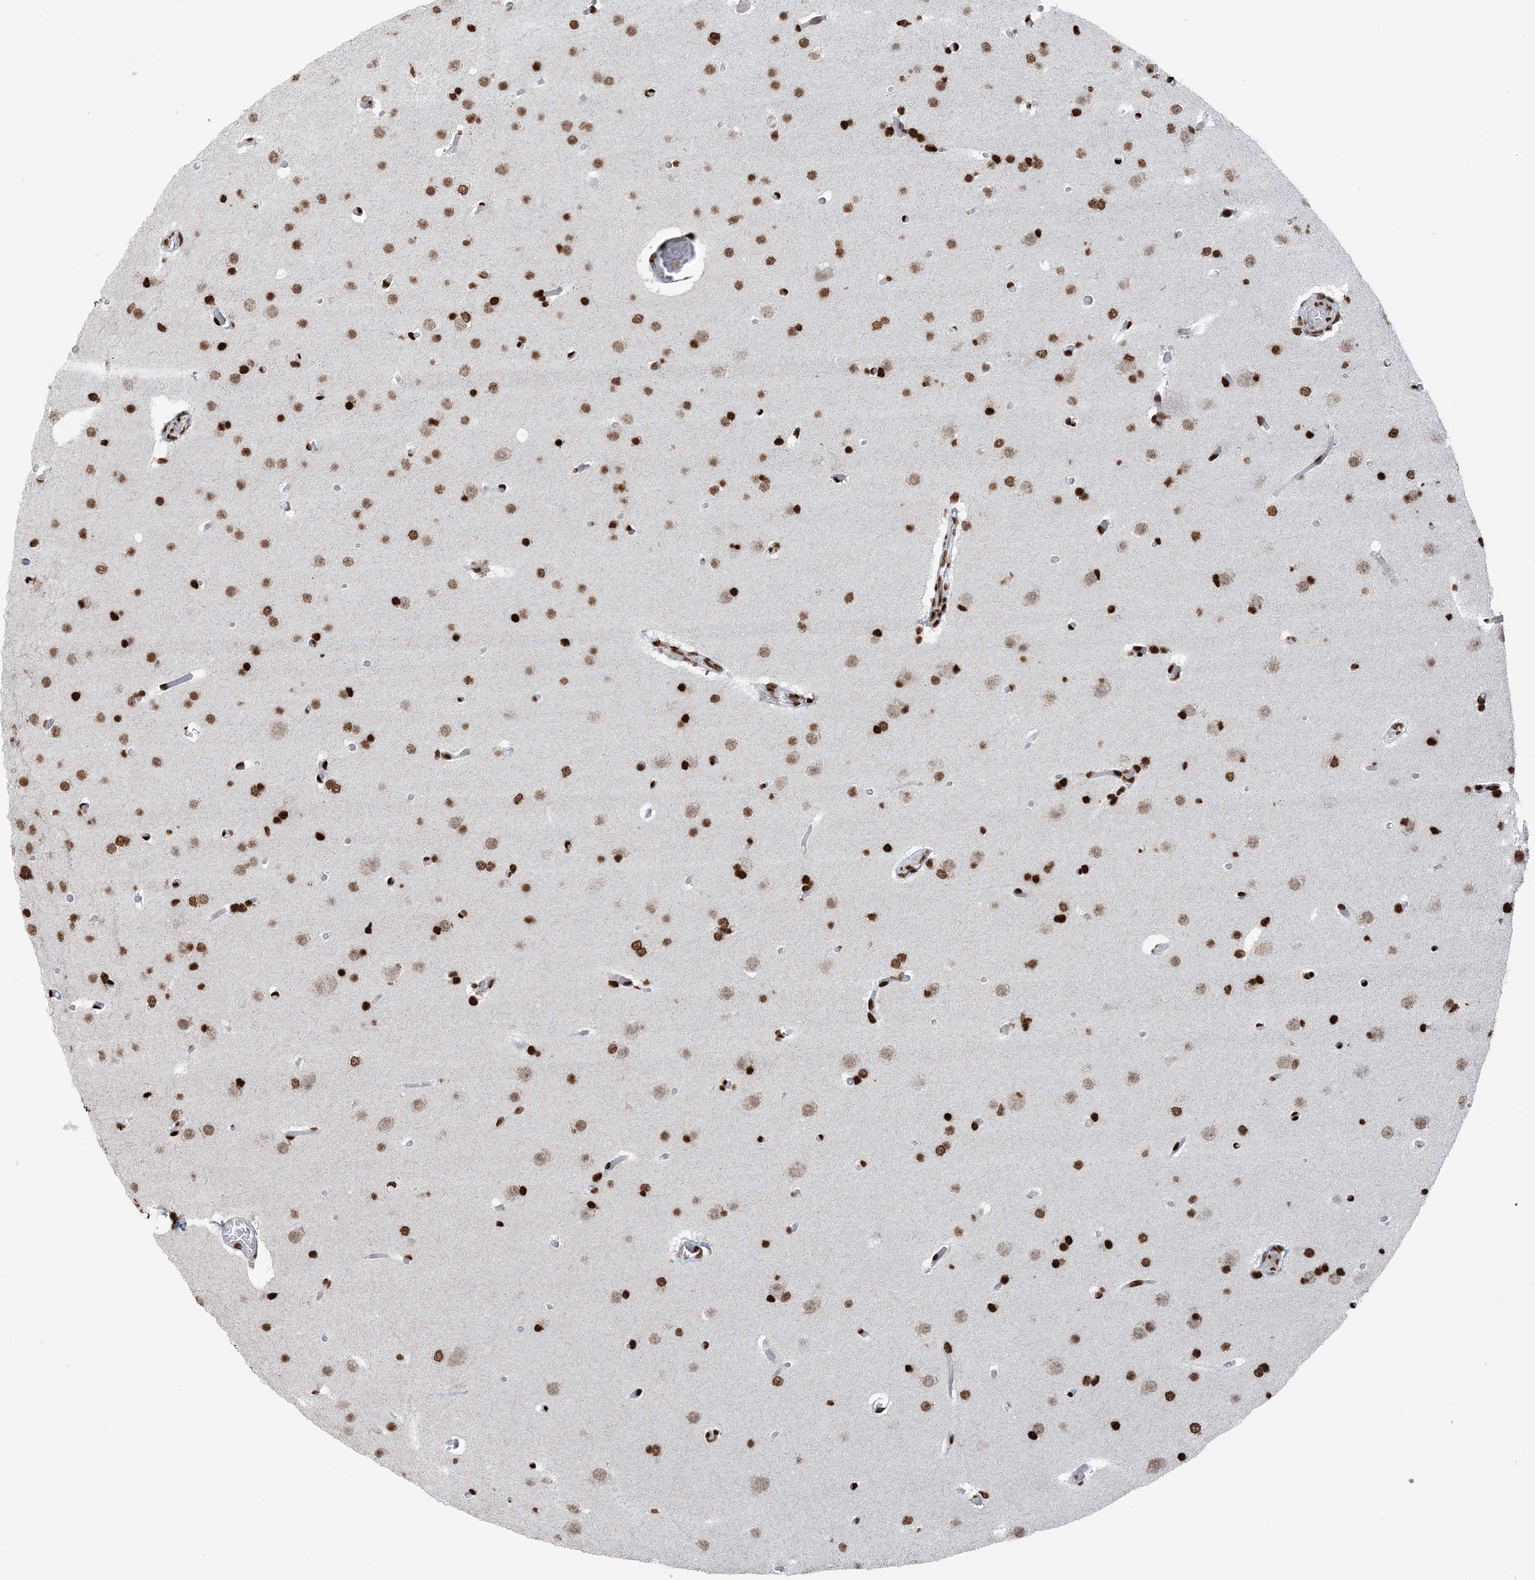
{"staining": {"intensity": "moderate", "quantity": ">75%", "location": "nuclear"}, "tissue": "glioma", "cell_type": "Tumor cells", "image_type": "cancer", "snomed": [{"axis": "morphology", "description": "Glioma, malignant, High grade"}, {"axis": "topography", "description": "Cerebral cortex"}], "caption": "An immunohistochemistry (IHC) photomicrograph of tumor tissue is shown. Protein staining in brown highlights moderate nuclear positivity in high-grade glioma (malignant) within tumor cells. (DAB IHC with brightfield microscopy, high magnification).", "gene": "H3-3B", "patient": {"sex": "female", "age": 36}}